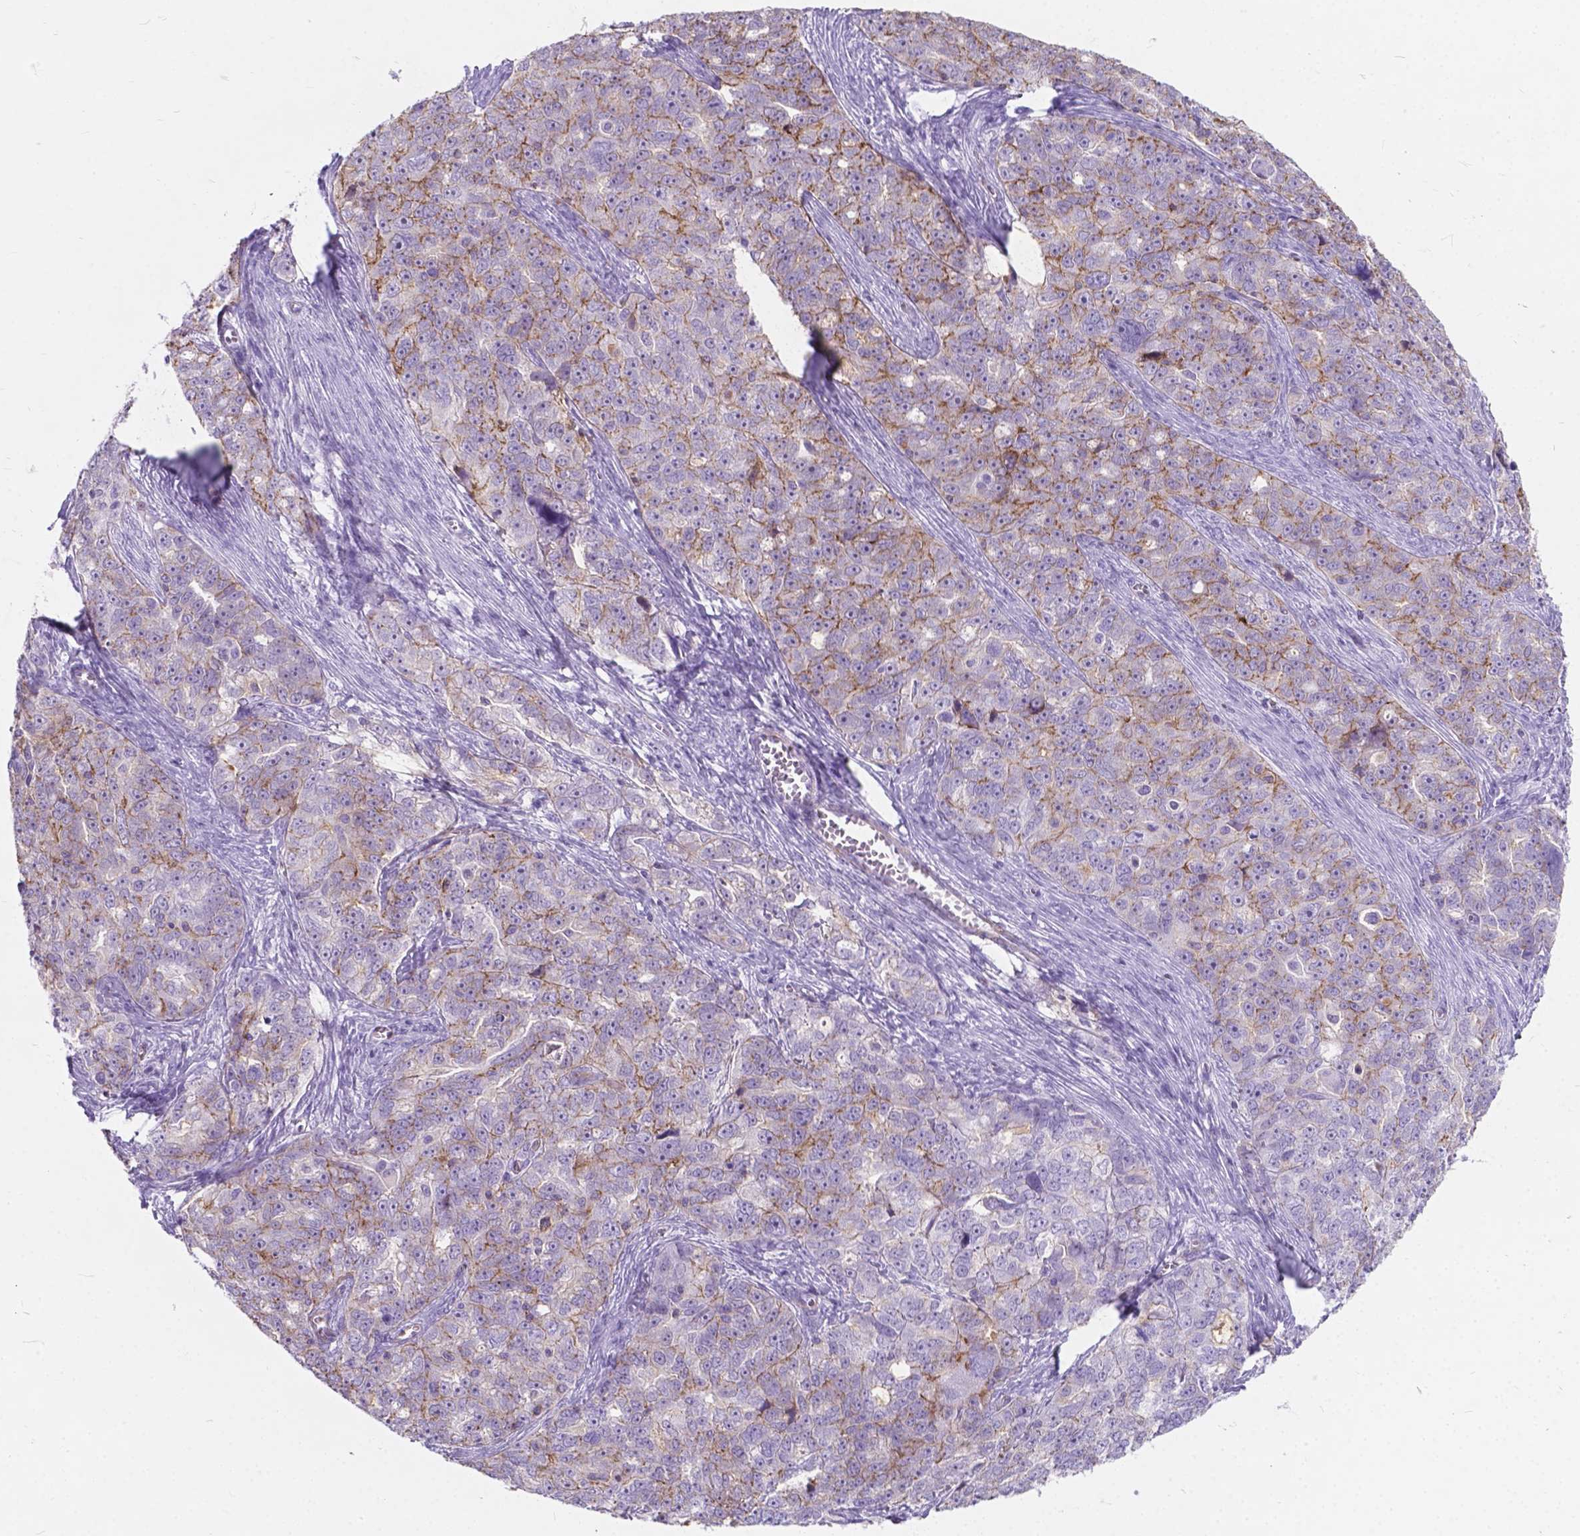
{"staining": {"intensity": "moderate", "quantity": "<25%", "location": "cytoplasmic/membranous"}, "tissue": "ovarian cancer", "cell_type": "Tumor cells", "image_type": "cancer", "snomed": [{"axis": "morphology", "description": "Cystadenocarcinoma, serous, NOS"}, {"axis": "topography", "description": "Ovary"}], "caption": "Serous cystadenocarcinoma (ovarian) was stained to show a protein in brown. There is low levels of moderate cytoplasmic/membranous positivity in approximately <25% of tumor cells. The staining is performed using DAB (3,3'-diaminobenzidine) brown chromogen to label protein expression. The nuclei are counter-stained blue using hematoxylin.", "gene": "KIAA0040", "patient": {"sex": "female", "age": 51}}